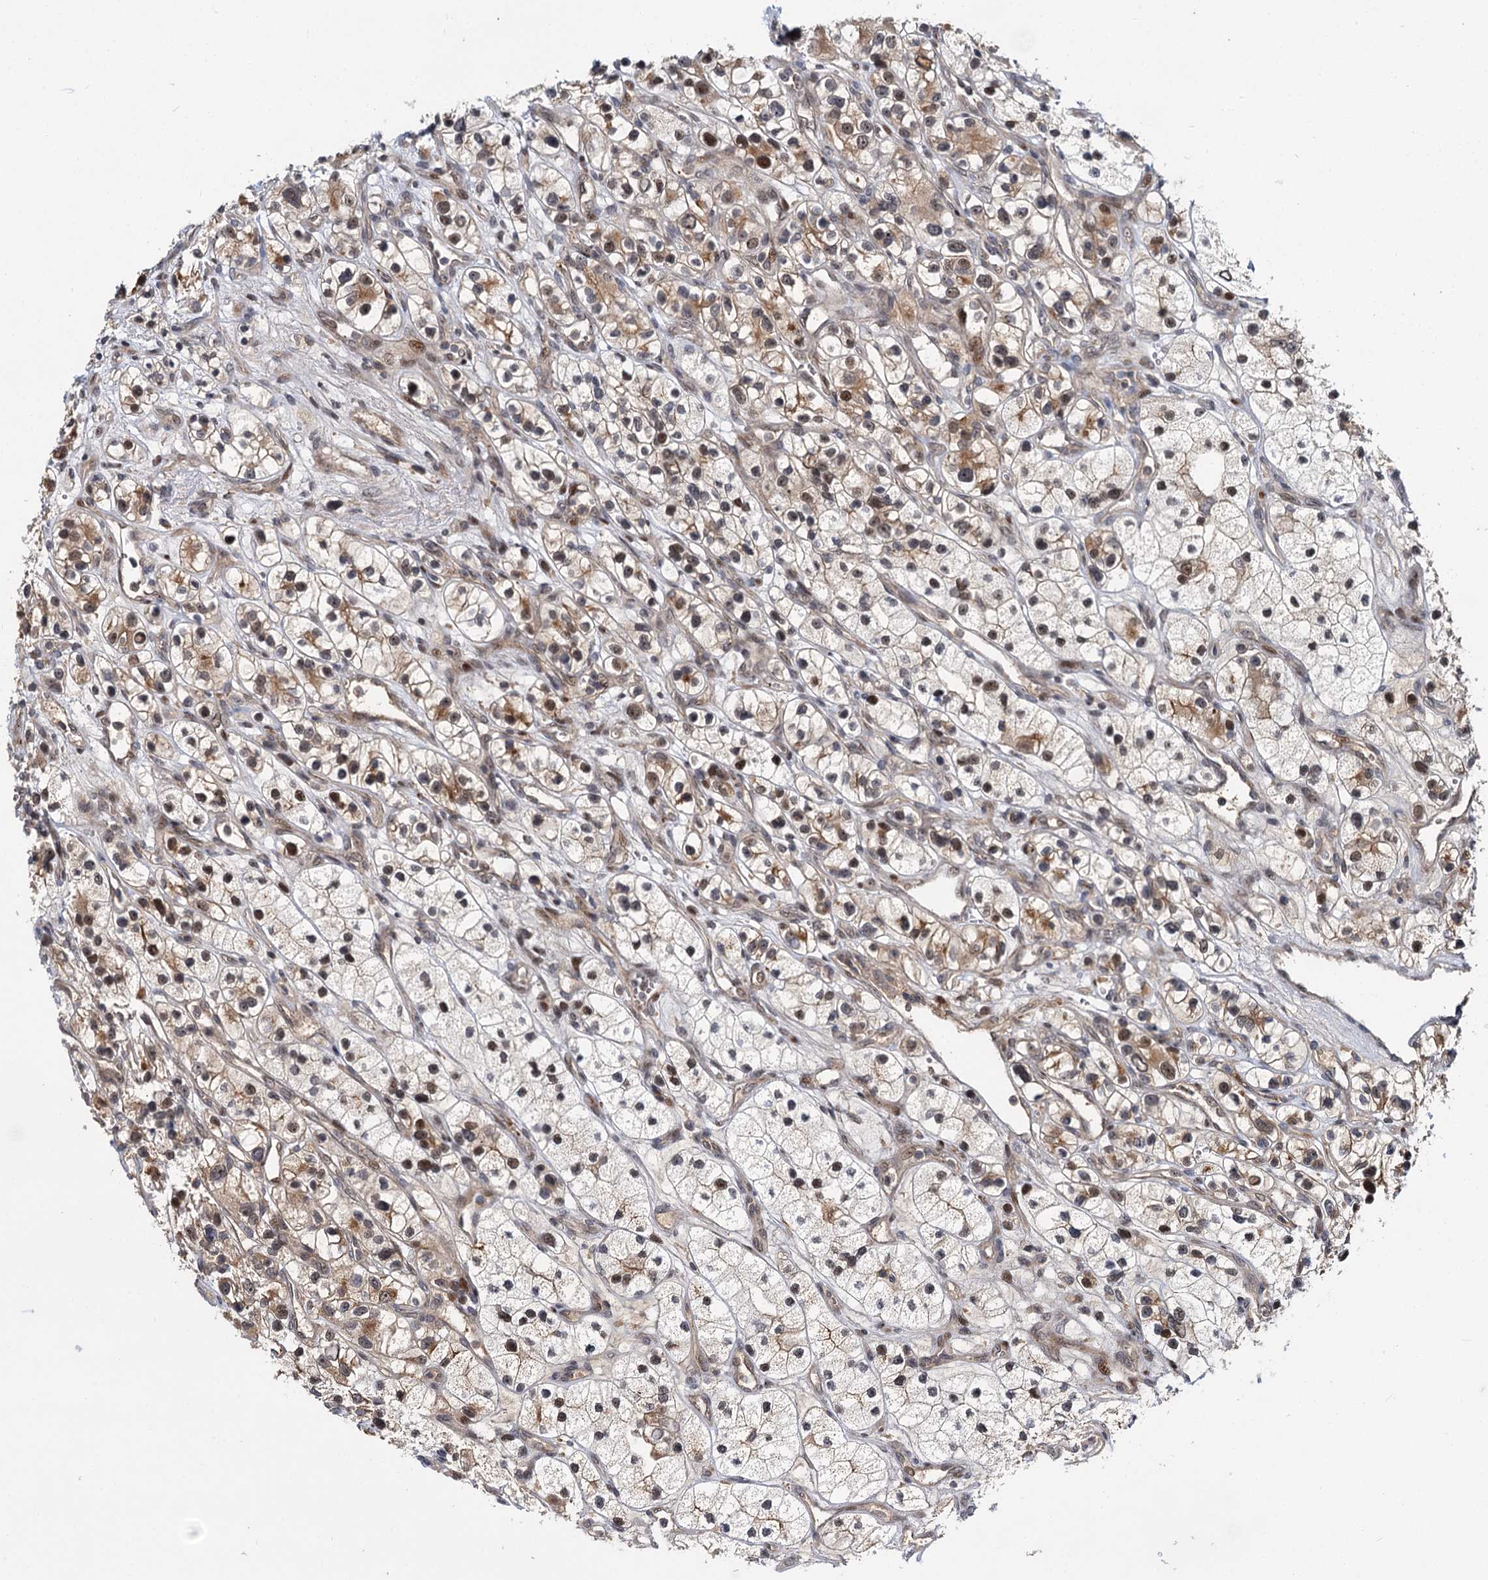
{"staining": {"intensity": "moderate", "quantity": ">75%", "location": "cytoplasmic/membranous,nuclear"}, "tissue": "renal cancer", "cell_type": "Tumor cells", "image_type": "cancer", "snomed": [{"axis": "morphology", "description": "Adenocarcinoma, NOS"}, {"axis": "topography", "description": "Kidney"}], "caption": "Human adenocarcinoma (renal) stained with a brown dye exhibits moderate cytoplasmic/membranous and nuclear positive expression in approximately >75% of tumor cells.", "gene": "MBD6", "patient": {"sex": "female", "age": 57}}